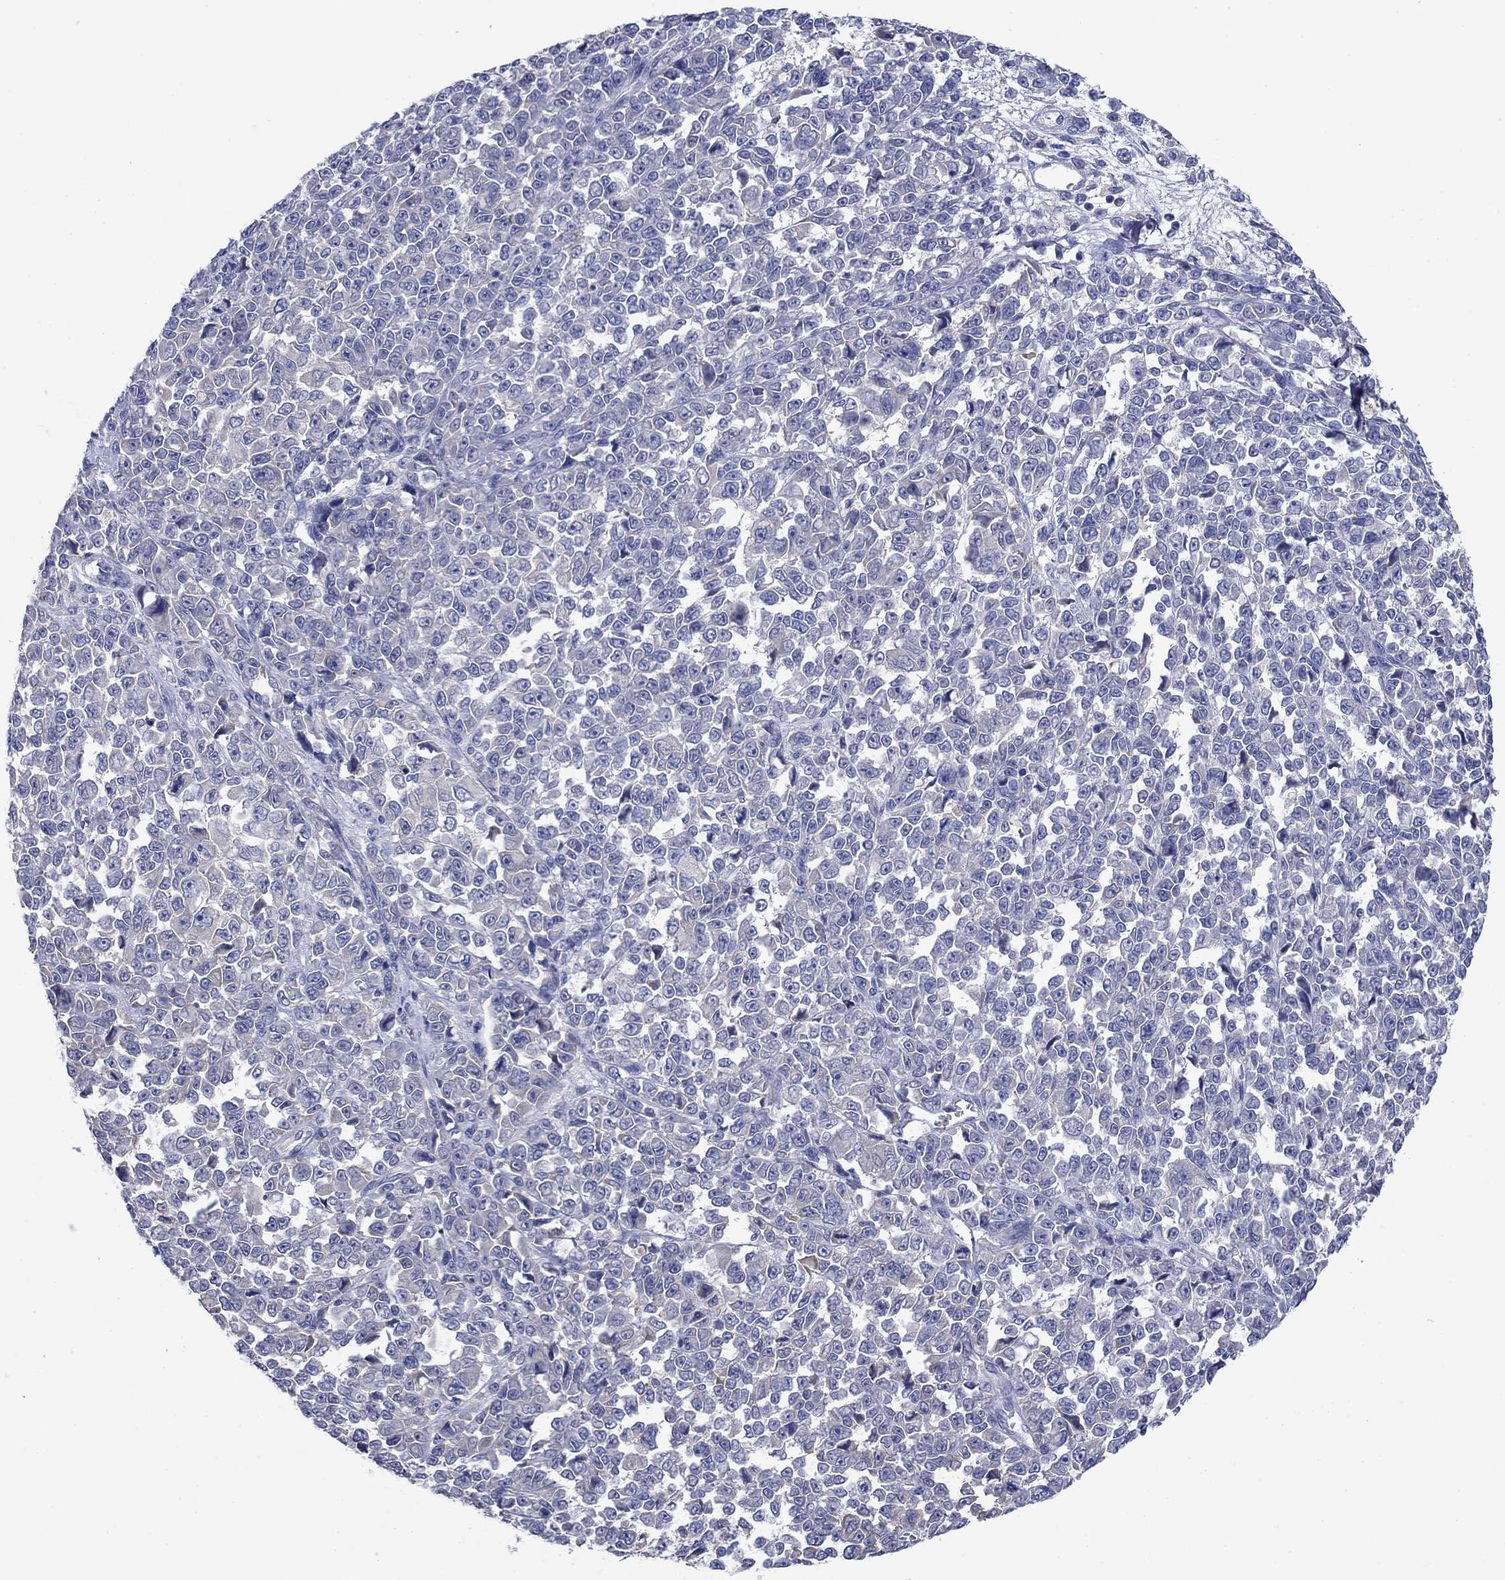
{"staining": {"intensity": "negative", "quantity": "none", "location": "none"}, "tissue": "melanoma", "cell_type": "Tumor cells", "image_type": "cancer", "snomed": [{"axis": "morphology", "description": "Malignant melanoma, NOS"}, {"axis": "topography", "description": "Skin"}], "caption": "Tumor cells show no significant staining in melanoma.", "gene": "SULT2B1", "patient": {"sex": "female", "age": 95}}